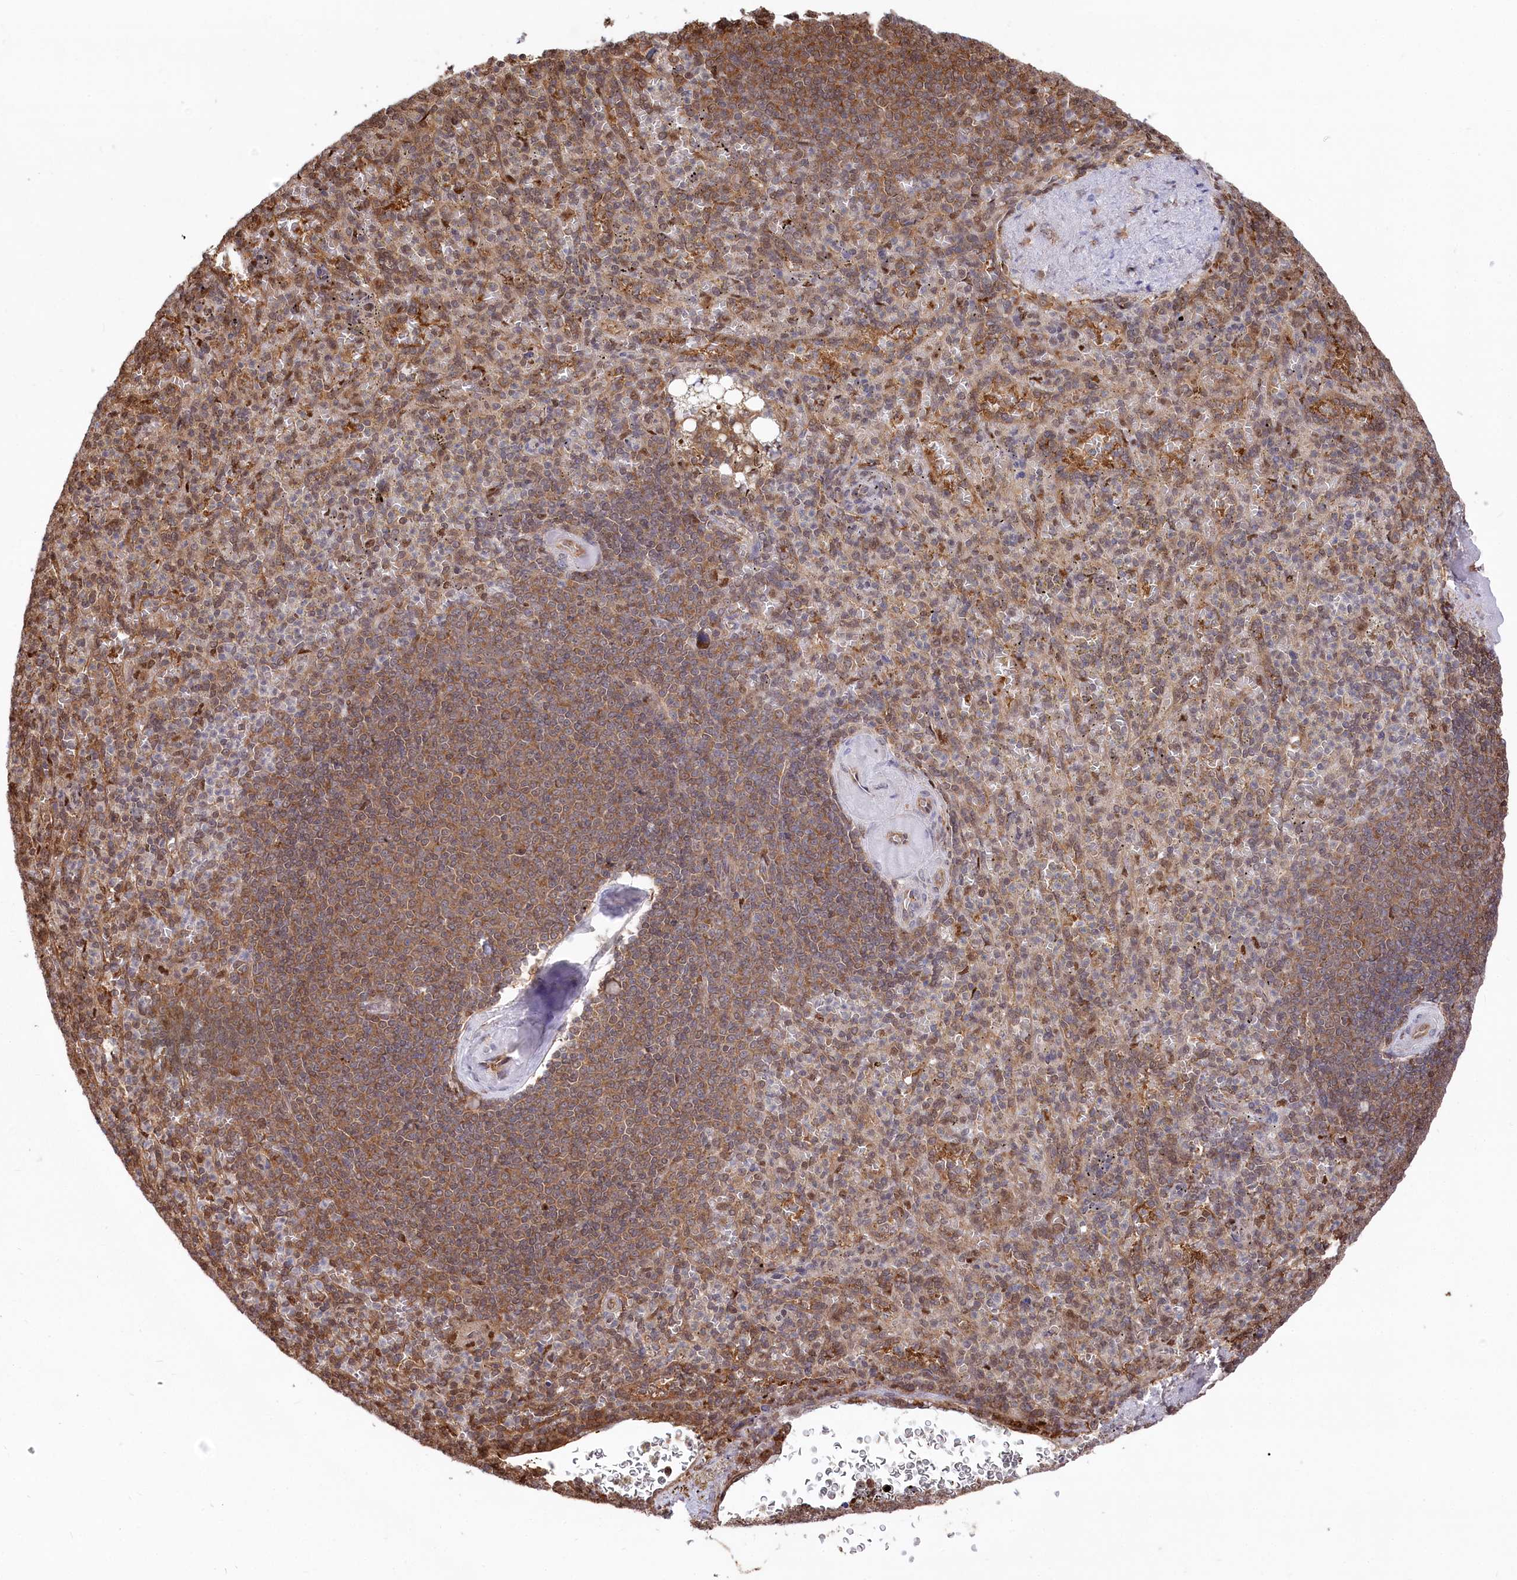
{"staining": {"intensity": "moderate", "quantity": "25%-75%", "location": "cytoplasmic/membranous,nuclear"}, "tissue": "spleen", "cell_type": "Cells in red pulp", "image_type": "normal", "snomed": [{"axis": "morphology", "description": "Normal tissue, NOS"}, {"axis": "topography", "description": "Spleen"}], "caption": "Immunohistochemistry (IHC) micrograph of benign human spleen stained for a protein (brown), which exhibits medium levels of moderate cytoplasmic/membranous,nuclear positivity in about 25%-75% of cells in red pulp.", "gene": "PSMA1", "patient": {"sex": "female", "age": 74}}